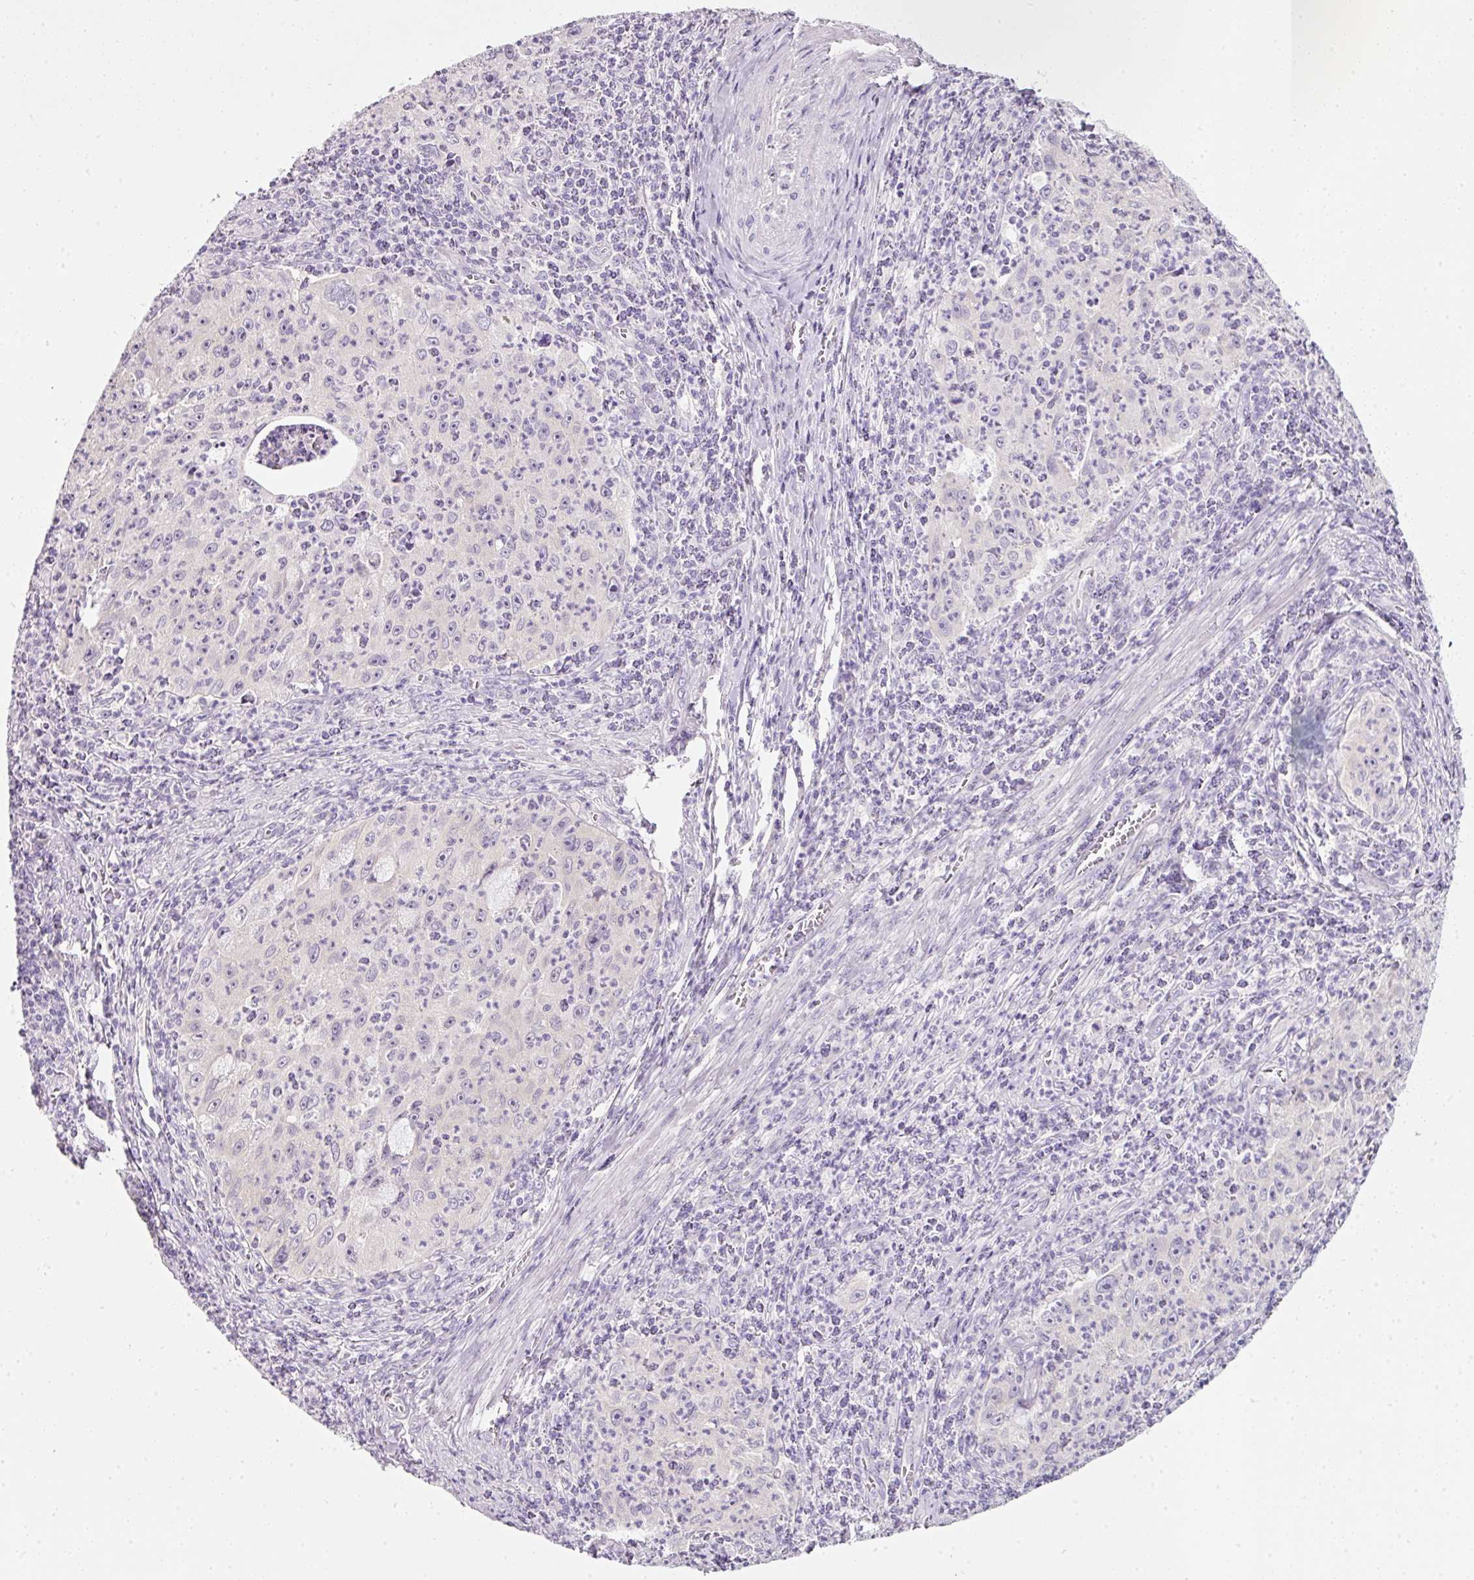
{"staining": {"intensity": "negative", "quantity": "none", "location": "none"}, "tissue": "cervical cancer", "cell_type": "Tumor cells", "image_type": "cancer", "snomed": [{"axis": "morphology", "description": "Squamous cell carcinoma, NOS"}, {"axis": "topography", "description": "Cervix"}], "caption": "IHC image of human cervical cancer stained for a protein (brown), which exhibits no staining in tumor cells.", "gene": "SLC2A2", "patient": {"sex": "female", "age": 30}}